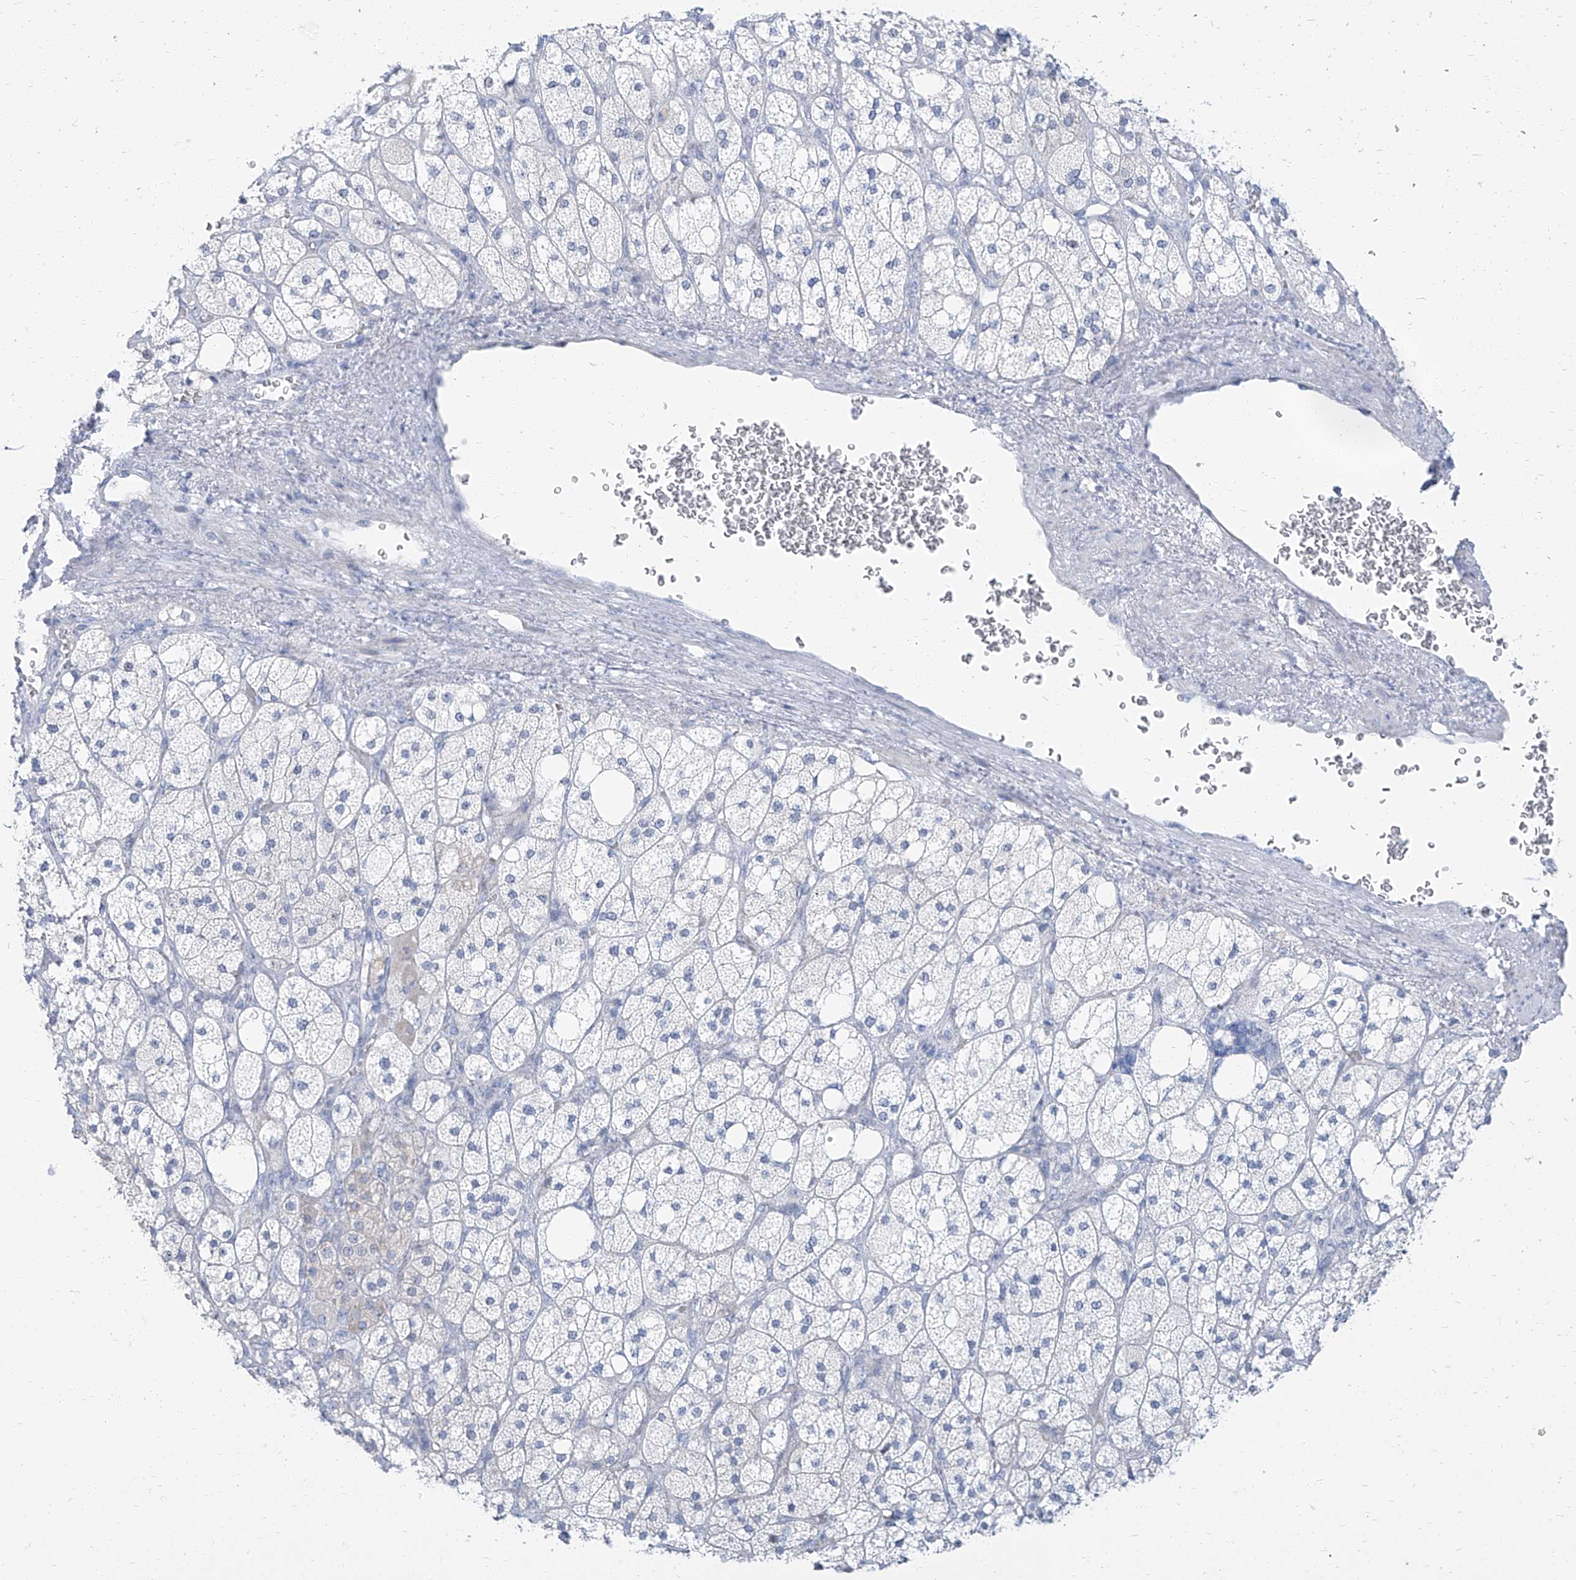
{"staining": {"intensity": "negative", "quantity": "none", "location": "none"}, "tissue": "adrenal gland", "cell_type": "Glandular cells", "image_type": "normal", "snomed": [{"axis": "morphology", "description": "Normal tissue, NOS"}, {"axis": "topography", "description": "Adrenal gland"}], "caption": "This is an immunohistochemistry photomicrograph of benign human adrenal gland. There is no staining in glandular cells.", "gene": "TXLNB", "patient": {"sex": "male", "age": 61}}